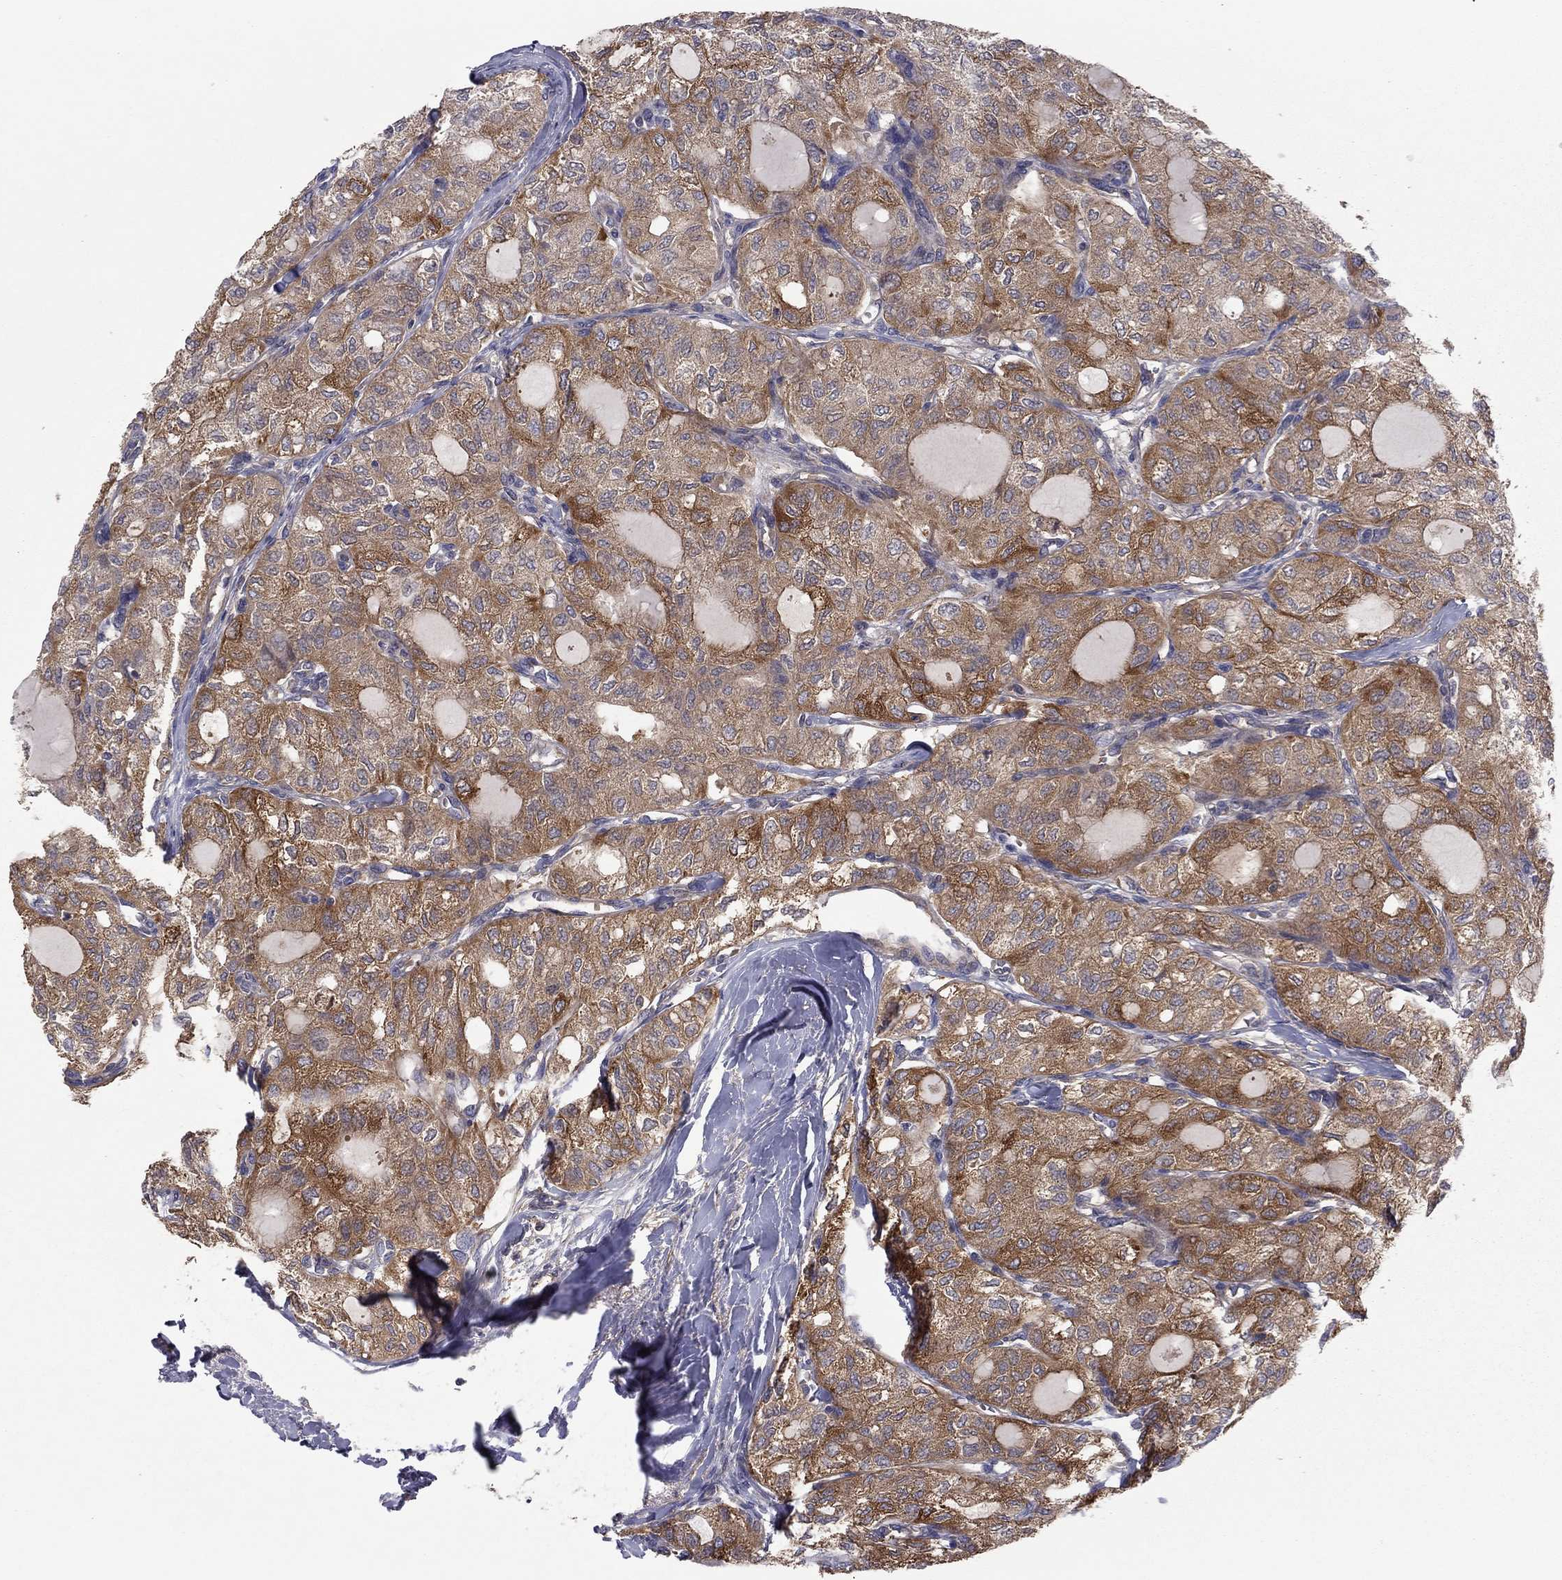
{"staining": {"intensity": "strong", "quantity": ">75%", "location": "cytoplasmic/membranous"}, "tissue": "thyroid cancer", "cell_type": "Tumor cells", "image_type": "cancer", "snomed": [{"axis": "morphology", "description": "Follicular adenoma carcinoma, NOS"}, {"axis": "topography", "description": "Thyroid gland"}], "caption": "Protein analysis of thyroid cancer tissue displays strong cytoplasmic/membranous staining in about >75% of tumor cells.", "gene": "RNF123", "patient": {"sex": "male", "age": 75}}